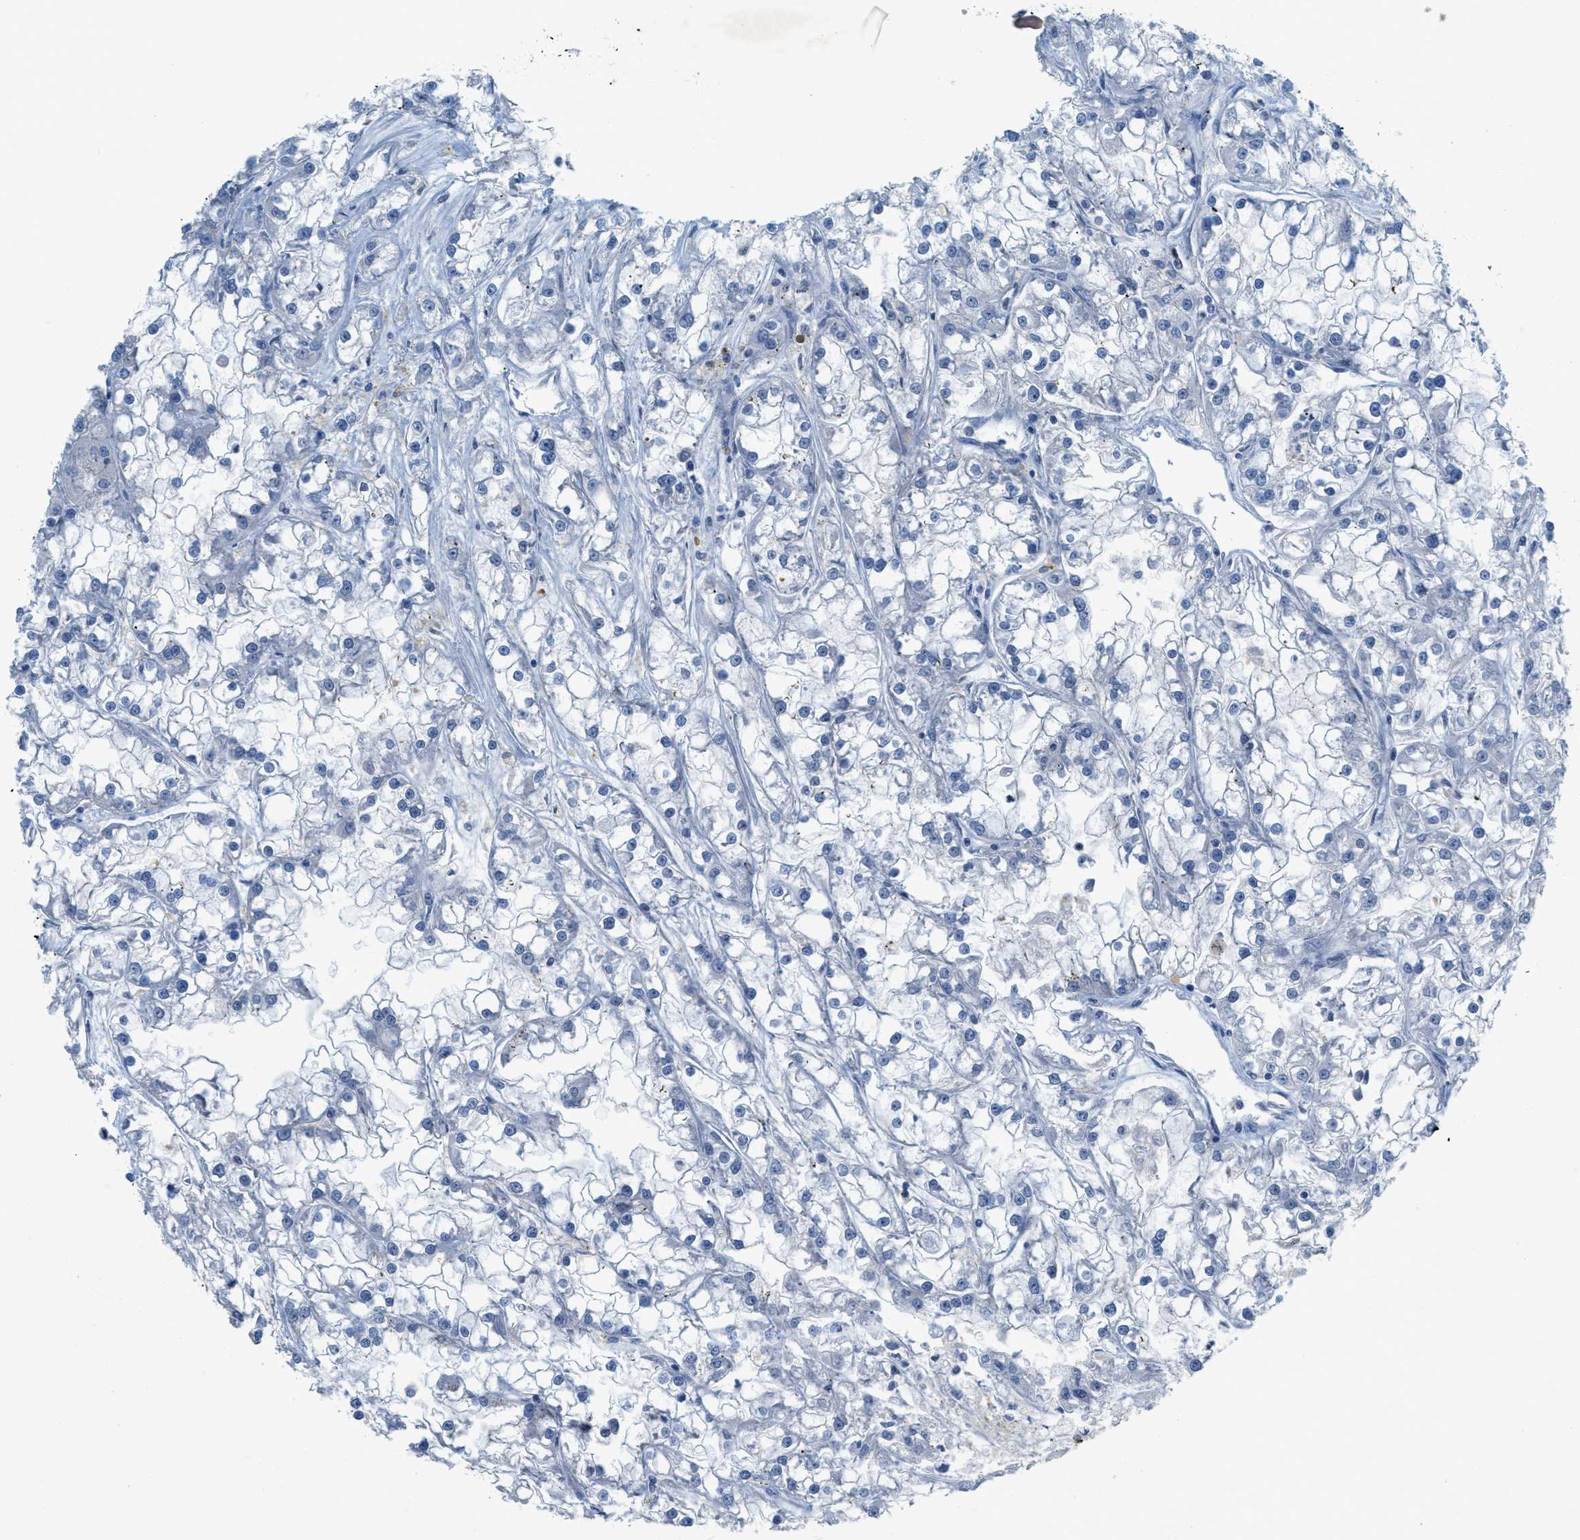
{"staining": {"intensity": "negative", "quantity": "none", "location": "none"}, "tissue": "renal cancer", "cell_type": "Tumor cells", "image_type": "cancer", "snomed": [{"axis": "morphology", "description": "Adenocarcinoma, NOS"}, {"axis": "topography", "description": "Kidney"}], "caption": "An immunohistochemistry photomicrograph of adenocarcinoma (renal) is shown. There is no staining in tumor cells of adenocarcinoma (renal). The staining was performed using DAB (3,3'-diaminobenzidine) to visualize the protein expression in brown, while the nuclei were stained in blue with hematoxylin (Magnification: 20x).", "gene": "CRB3", "patient": {"sex": "female", "age": 52}}